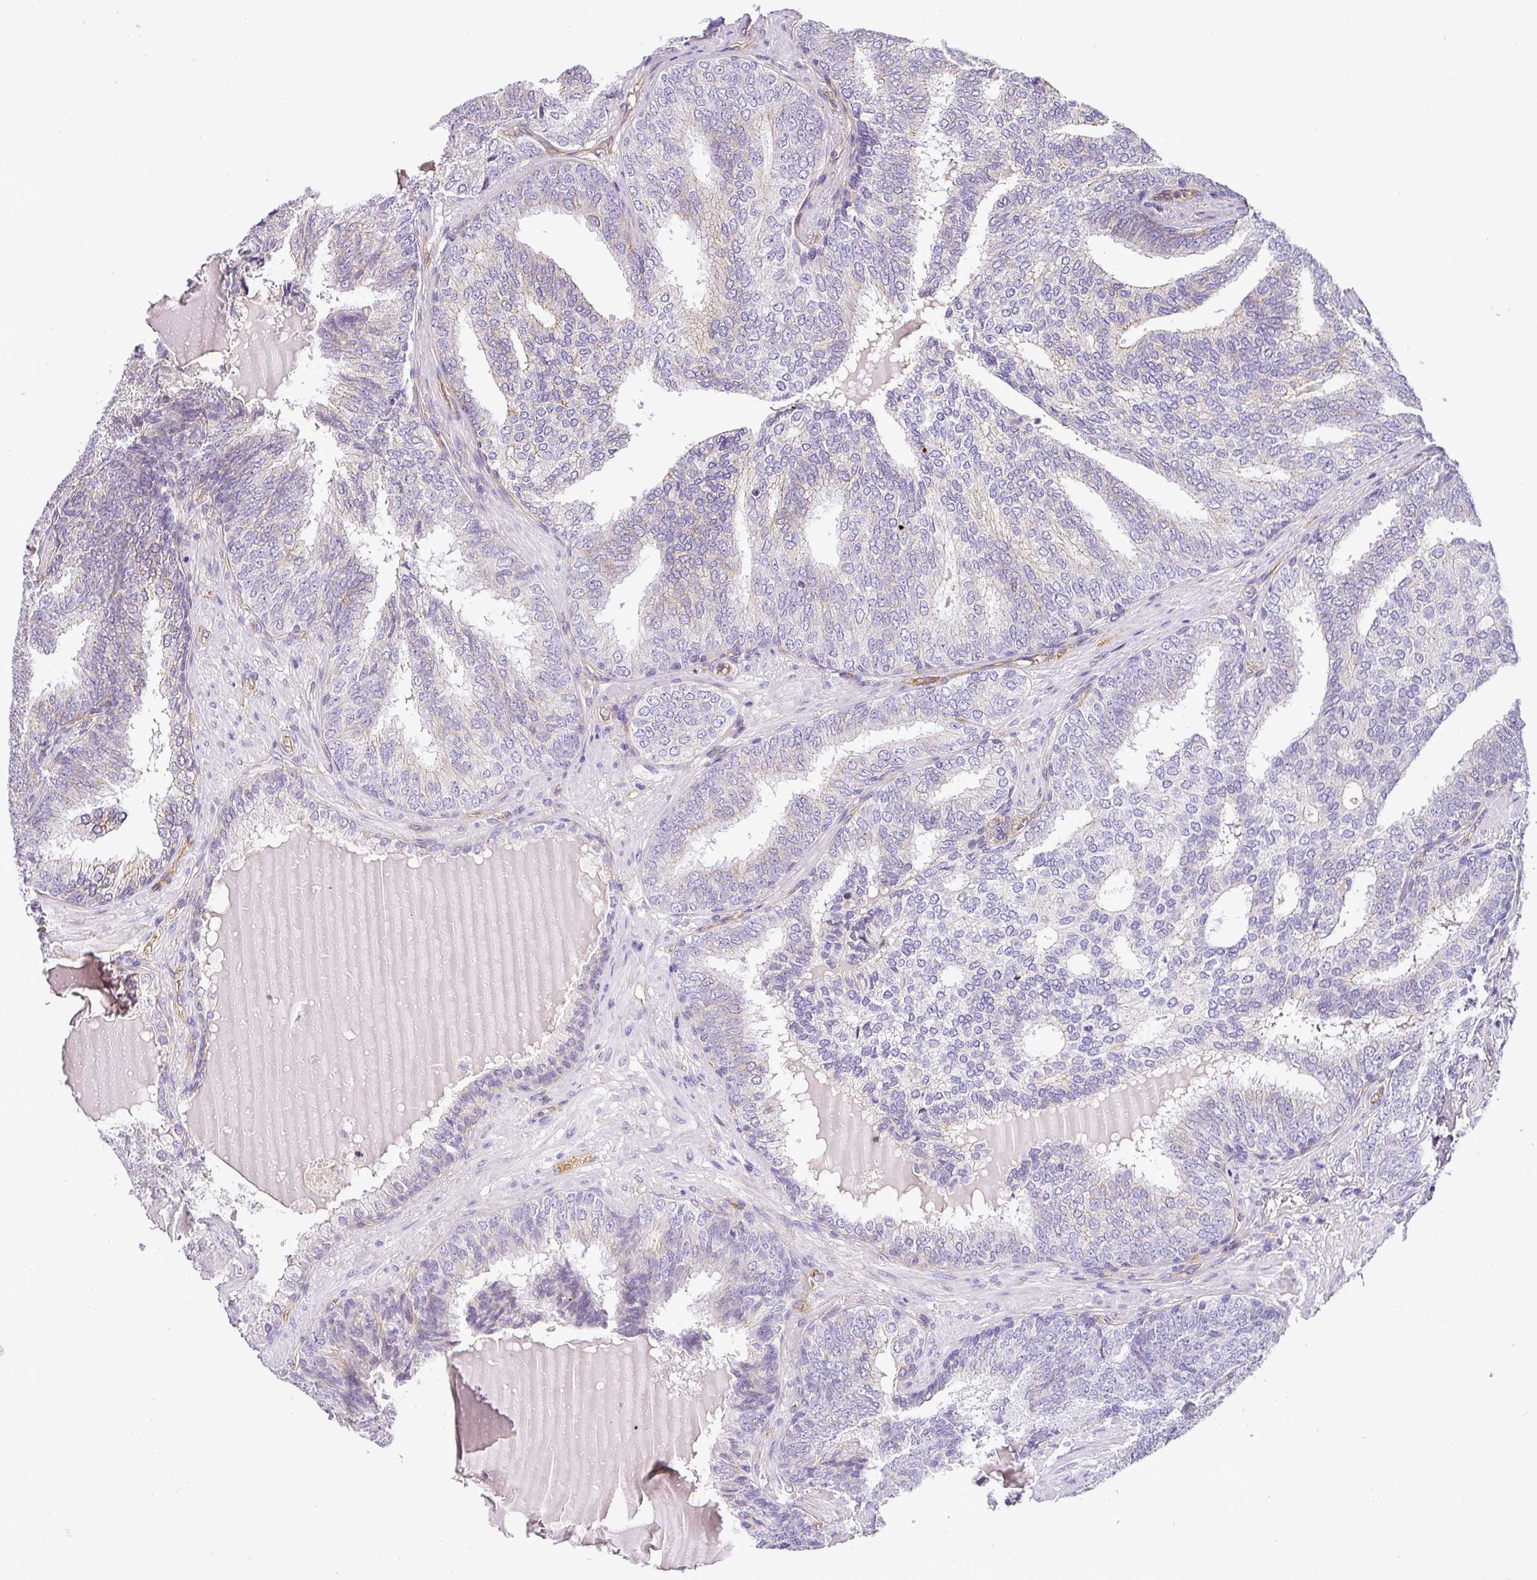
{"staining": {"intensity": "negative", "quantity": "none", "location": "none"}, "tissue": "prostate cancer", "cell_type": "Tumor cells", "image_type": "cancer", "snomed": [{"axis": "morphology", "description": "Adenocarcinoma, High grade"}, {"axis": "topography", "description": "Prostate"}], "caption": "DAB immunohistochemical staining of human prostate cancer (adenocarcinoma (high-grade)) exhibits no significant staining in tumor cells.", "gene": "OR11H4", "patient": {"sex": "male", "age": 72}}